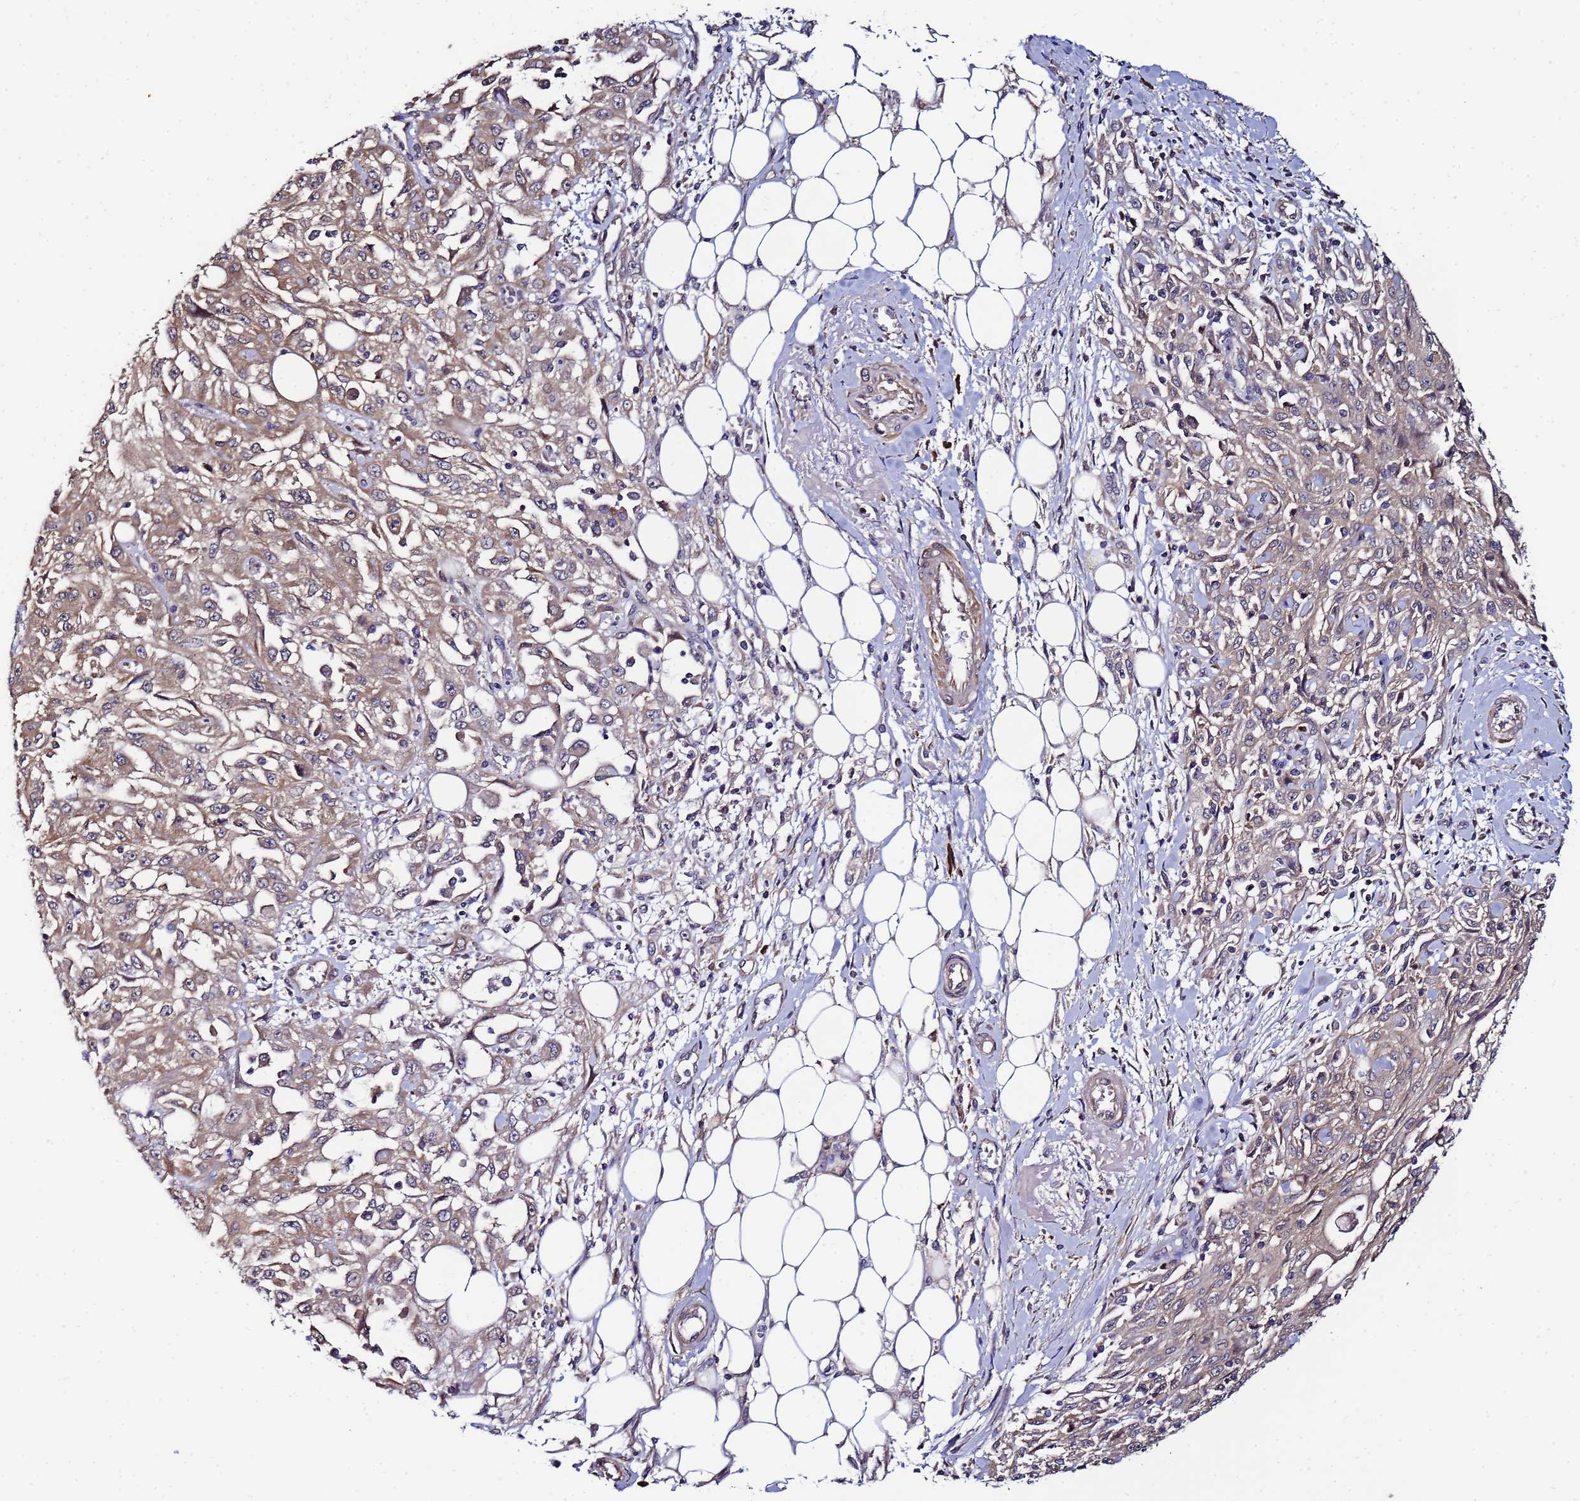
{"staining": {"intensity": "weak", "quantity": "25%-75%", "location": "cytoplasmic/membranous"}, "tissue": "skin cancer", "cell_type": "Tumor cells", "image_type": "cancer", "snomed": [{"axis": "morphology", "description": "Squamous cell carcinoma, NOS"}, {"axis": "morphology", "description": "Squamous cell carcinoma, metastatic, NOS"}, {"axis": "topography", "description": "Skin"}, {"axis": "topography", "description": "Lymph node"}], "caption": "A high-resolution image shows immunohistochemistry staining of skin cancer, which exhibits weak cytoplasmic/membranous staining in approximately 25%-75% of tumor cells. The staining was performed using DAB (3,3'-diaminobenzidine) to visualize the protein expression in brown, while the nuclei were stained in blue with hematoxylin (Magnification: 20x).", "gene": "NAXE", "patient": {"sex": "male", "age": 75}}